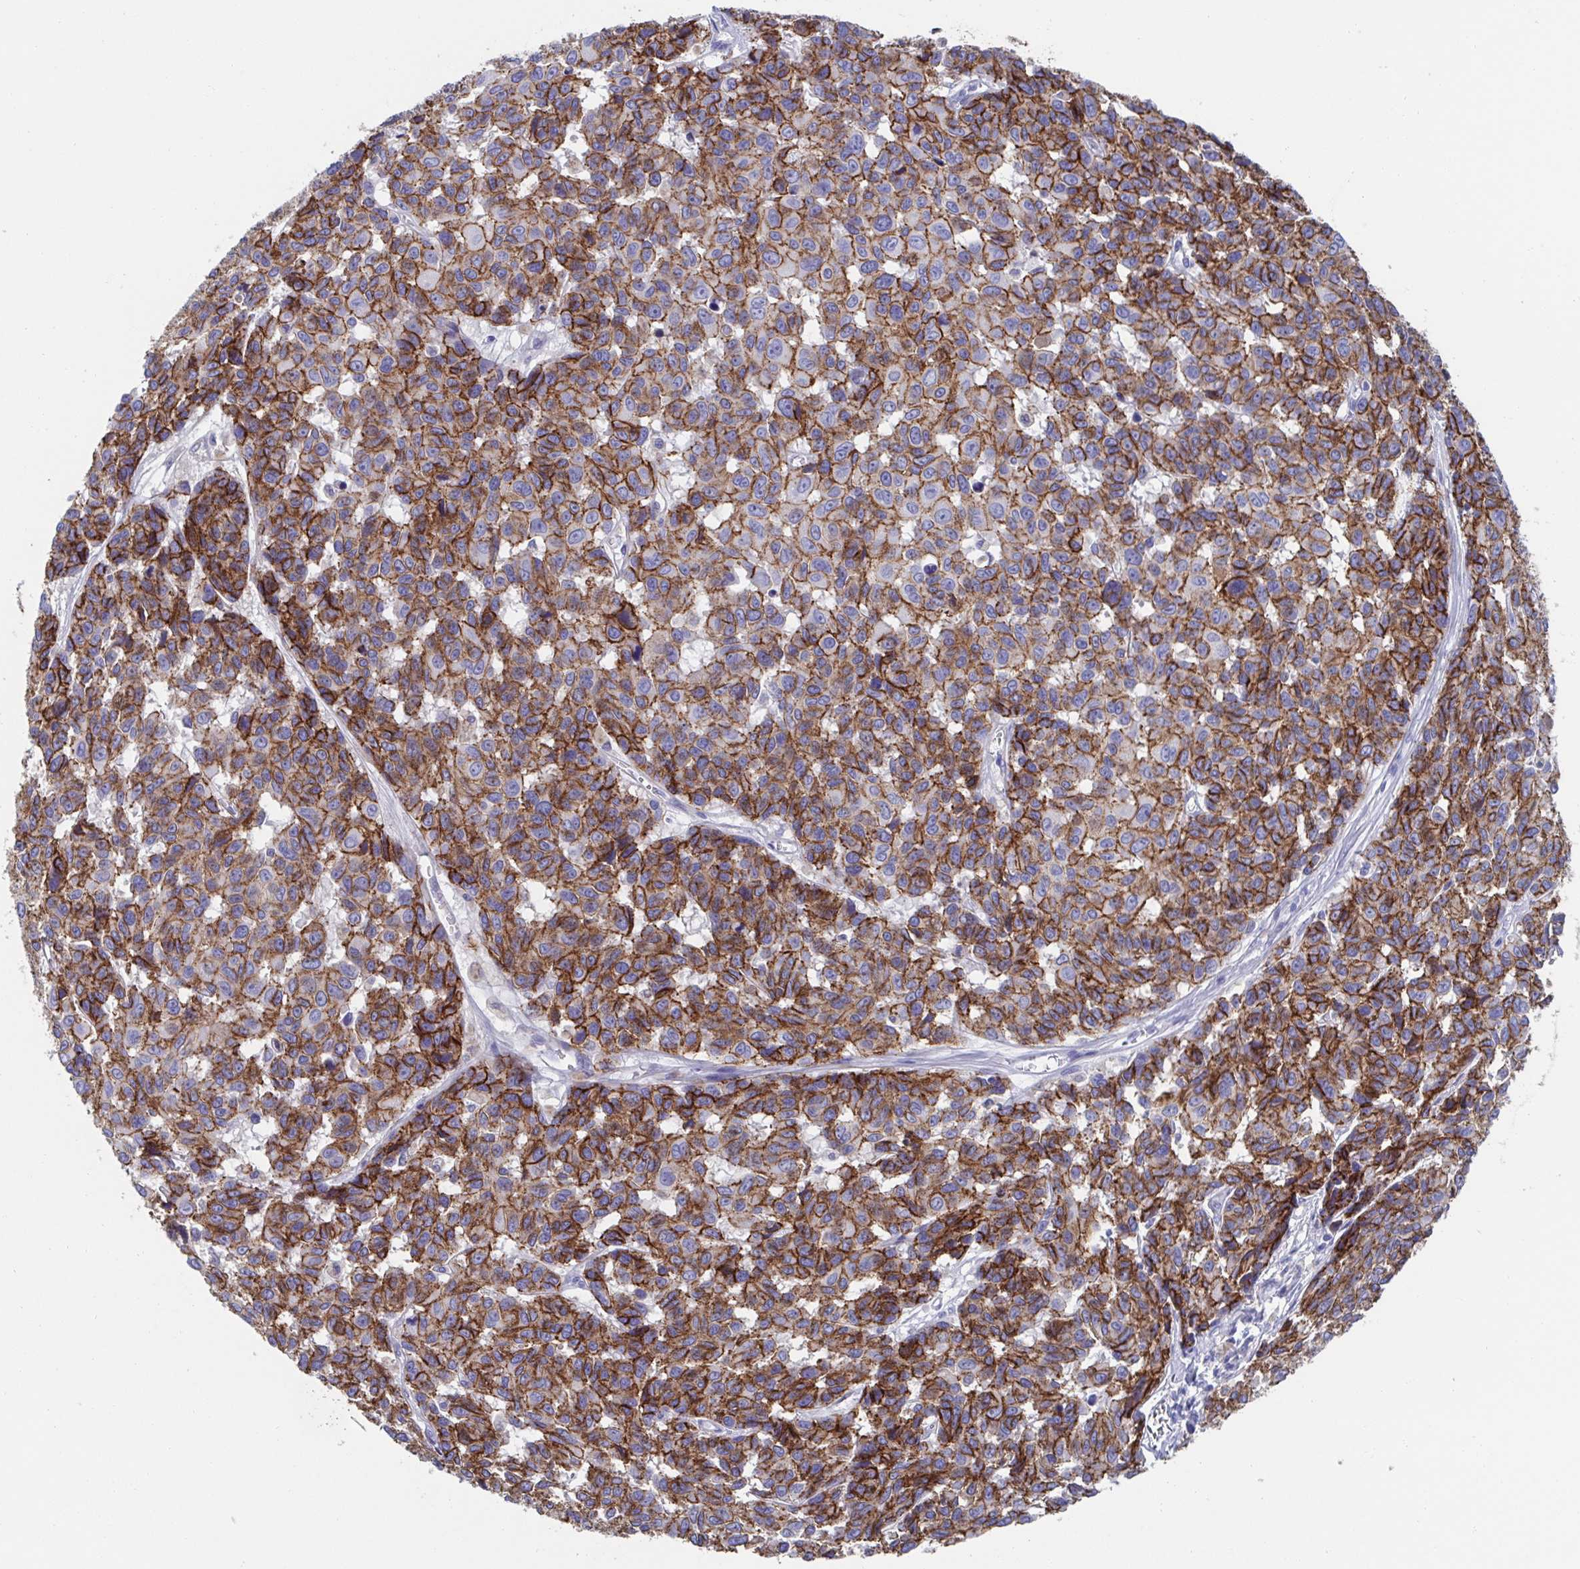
{"staining": {"intensity": "strong", "quantity": ">75%", "location": "cytoplasmic/membranous"}, "tissue": "melanoma", "cell_type": "Tumor cells", "image_type": "cancer", "snomed": [{"axis": "morphology", "description": "Malignant melanoma, NOS"}, {"axis": "topography", "description": "Skin"}], "caption": "Protein staining exhibits strong cytoplasmic/membranous staining in about >75% of tumor cells in melanoma.", "gene": "CDH2", "patient": {"sex": "female", "age": 66}}